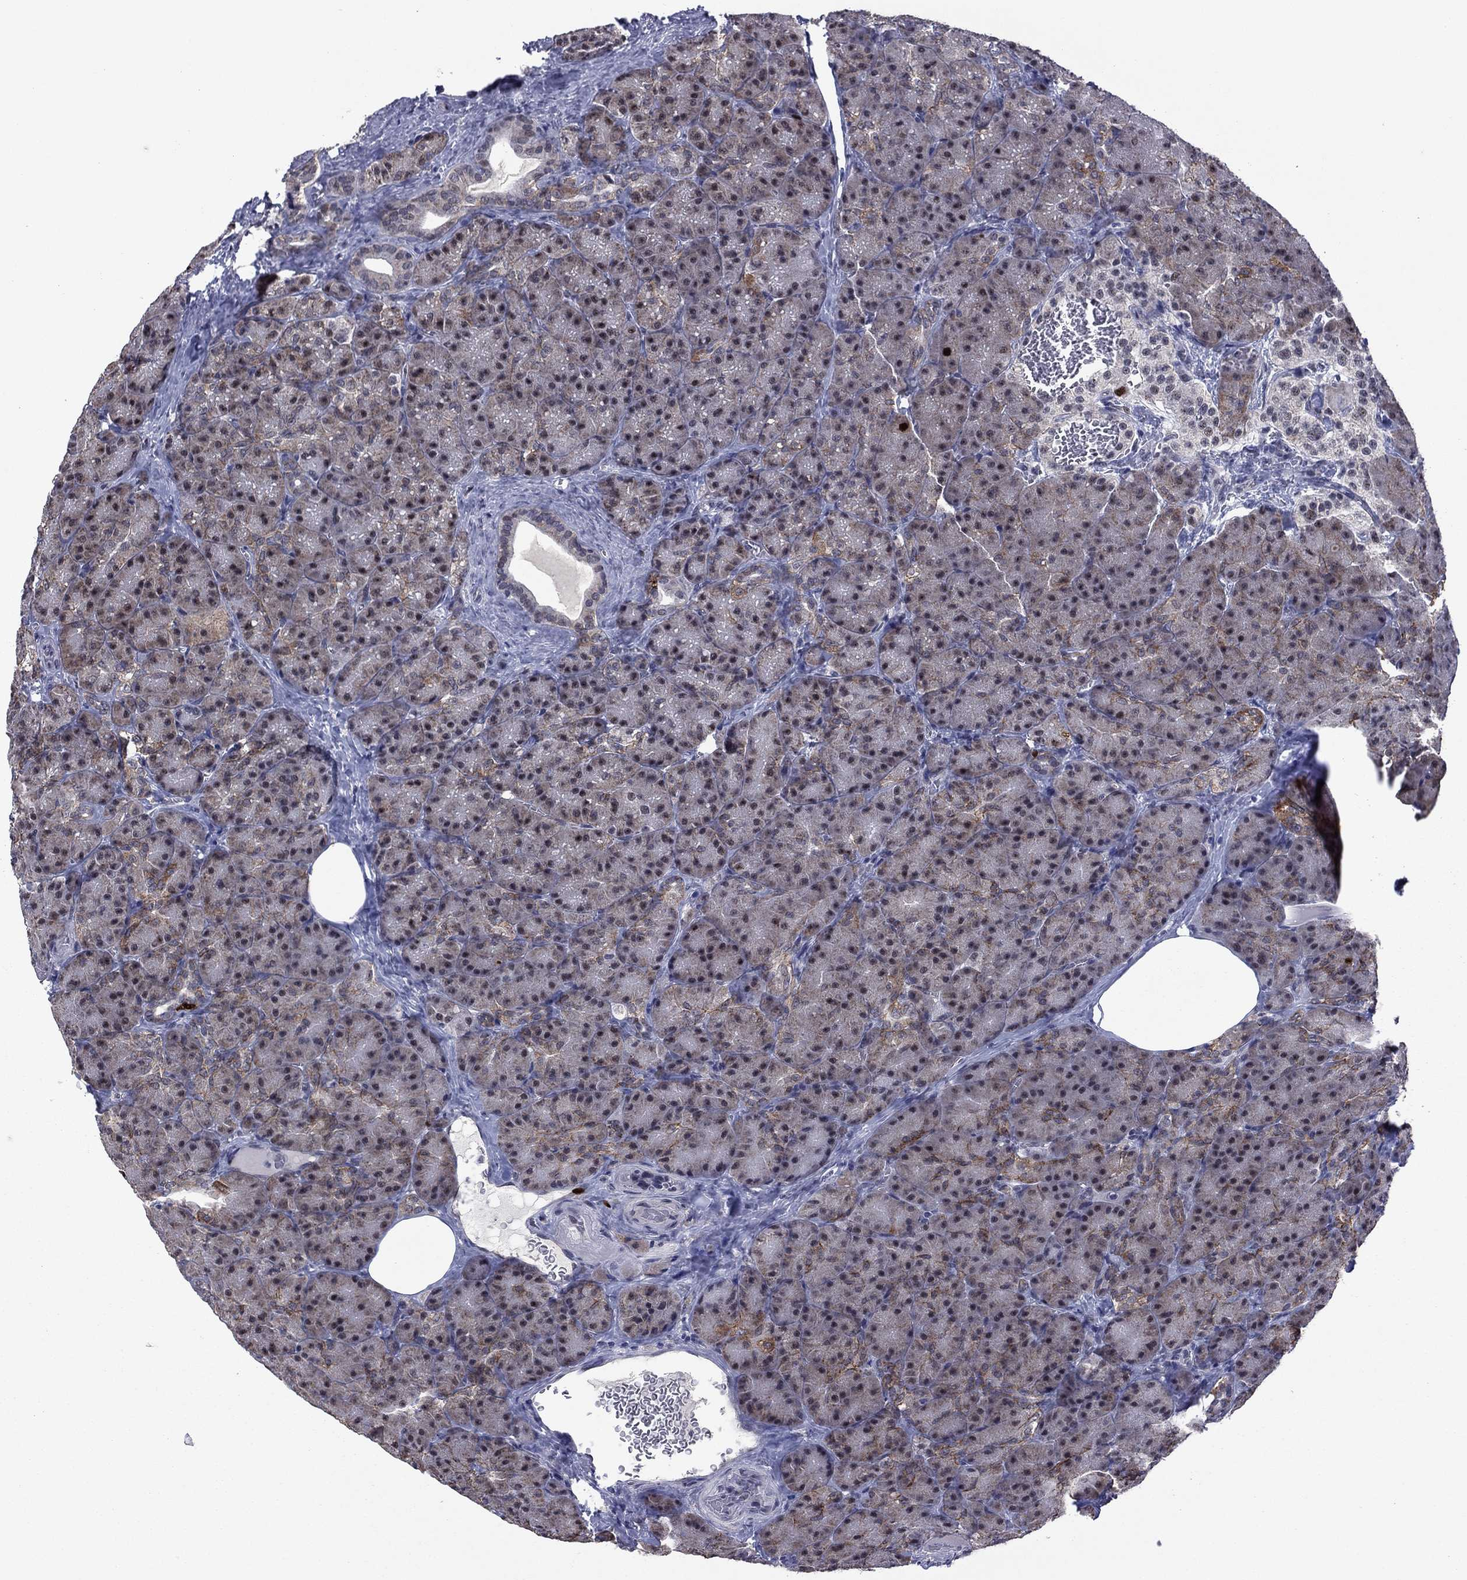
{"staining": {"intensity": "moderate", "quantity": "<25%", "location": "cytoplasmic/membranous"}, "tissue": "pancreas", "cell_type": "Exocrine glandular cells", "image_type": "normal", "snomed": [{"axis": "morphology", "description": "Normal tissue, NOS"}, {"axis": "topography", "description": "Pancreas"}], "caption": "Immunohistochemistry (IHC) (DAB) staining of unremarkable human pancreas exhibits moderate cytoplasmic/membranous protein staining in about <25% of exocrine glandular cells.", "gene": "CDCA5", "patient": {"sex": "male", "age": 57}}